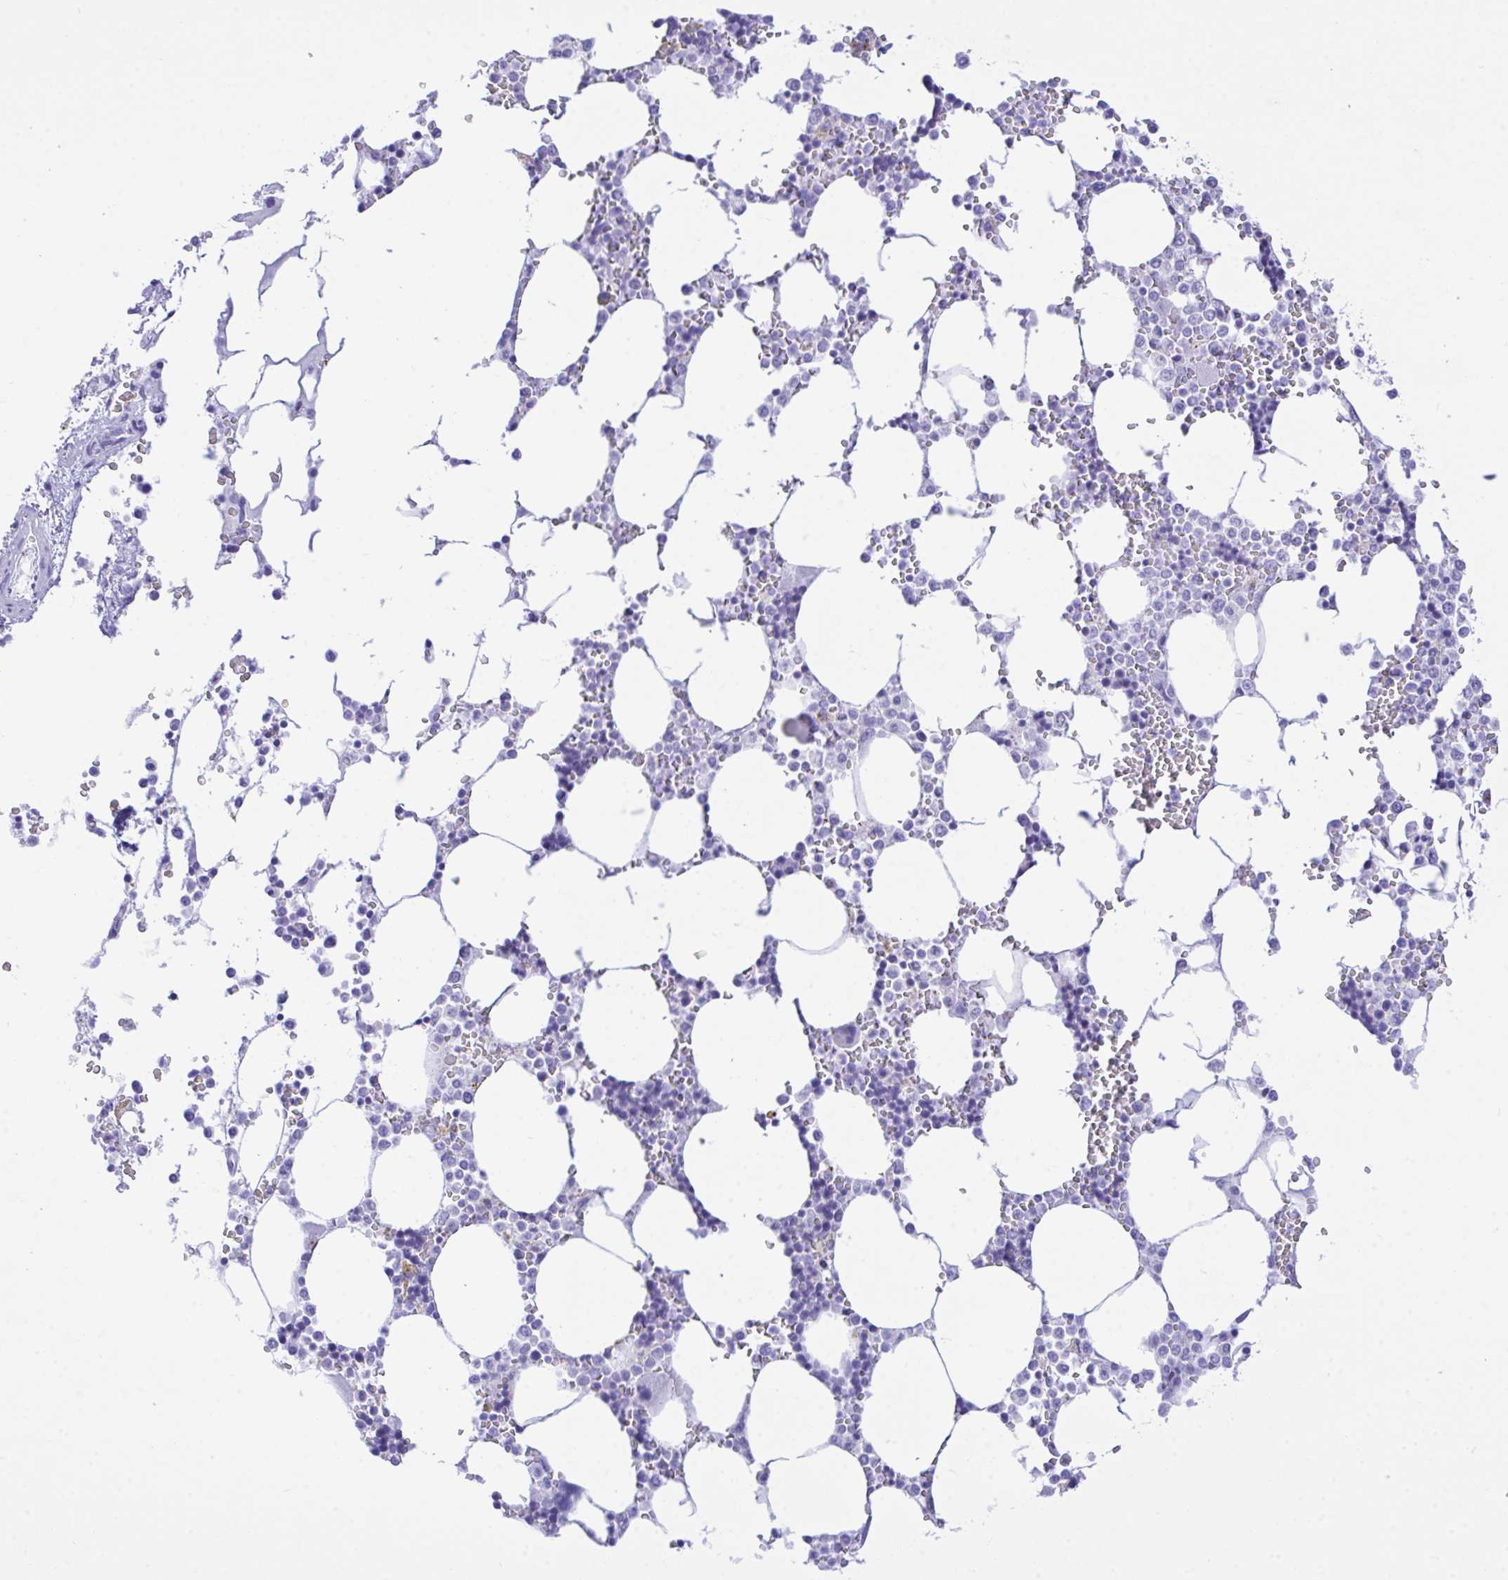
{"staining": {"intensity": "negative", "quantity": "none", "location": "none"}, "tissue": "bone marrow", "cell_type": "Hematopoietic cells", "image_type": "normal", "snomed": [{"axis": "morphology", "description": "Normal tissue, NOS"}, {"axis": "topography", "description": "Bone marrow"}], "caption": "The image reveals no significant expression in hematopoietic cells of bone marrow. (DAB (3,3'-diaminobenzidine) immunohistochemistry (IHC) visualized using brightfield microscopy, high magnification).", "gene": "SELENOV", "patient": {"sex": "male", "age": 64}}